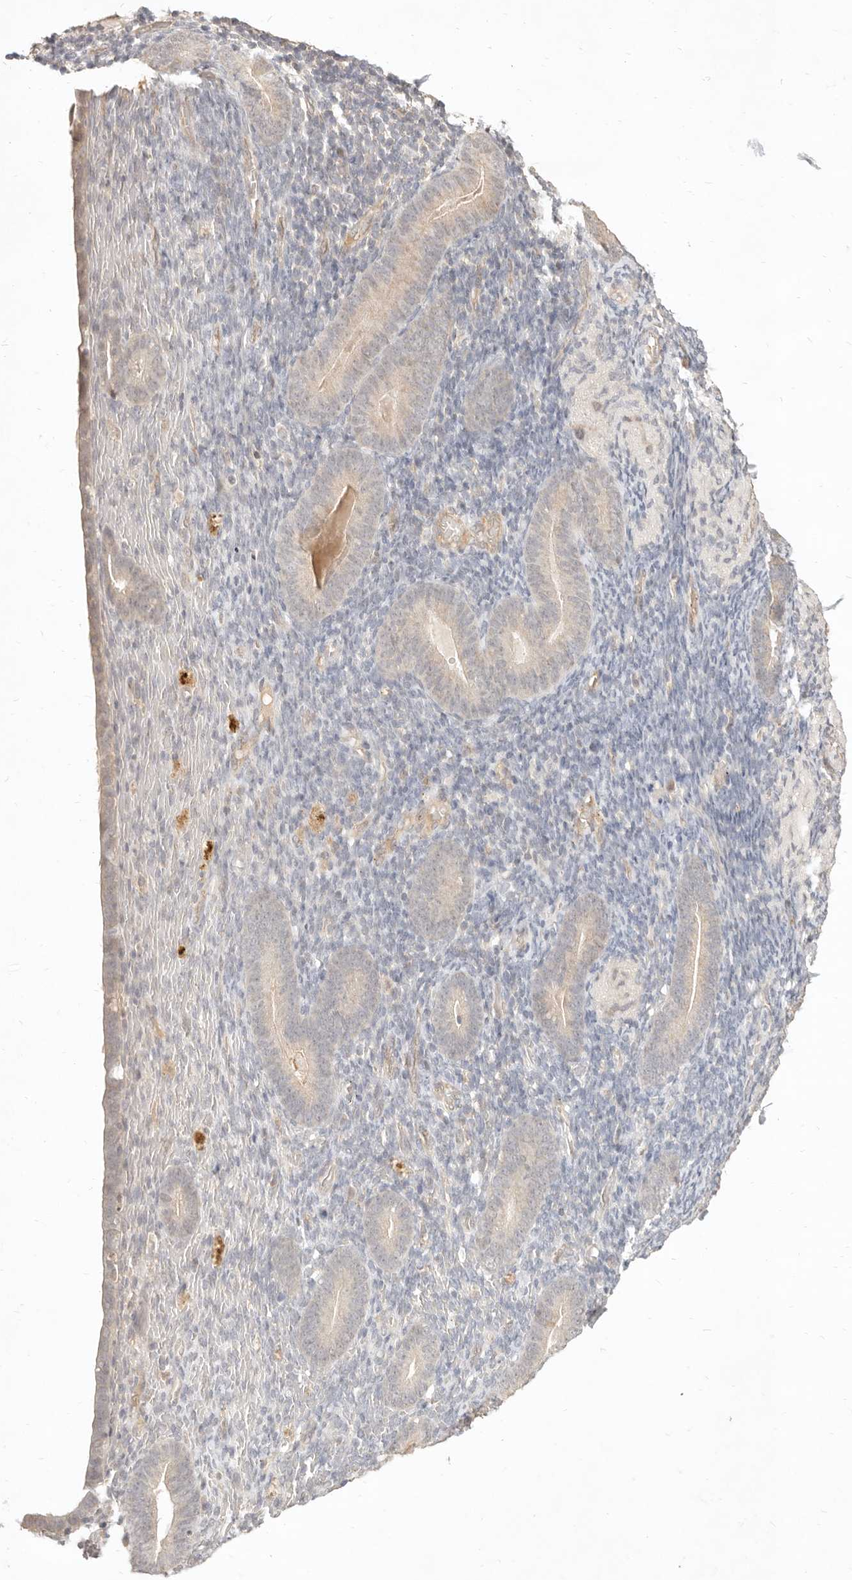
{"staining": {"intensity": "negative", "quantity": "none", "location": "none"}, "tissue": "endometrium", "cell_type": "Cells in endometrial stroma", "image_type": "normal", "snomed": [{"axis": "morphology", "description": "Normal tissue, NOS"}, {"axis": "topography", "description": "Endometrium"}], "caption": "The image reveals no significant expression in cells in endometrial stroma of endometrium.", "gene": "MEP1A", "patient": {"sex": "female", "age": 51}}